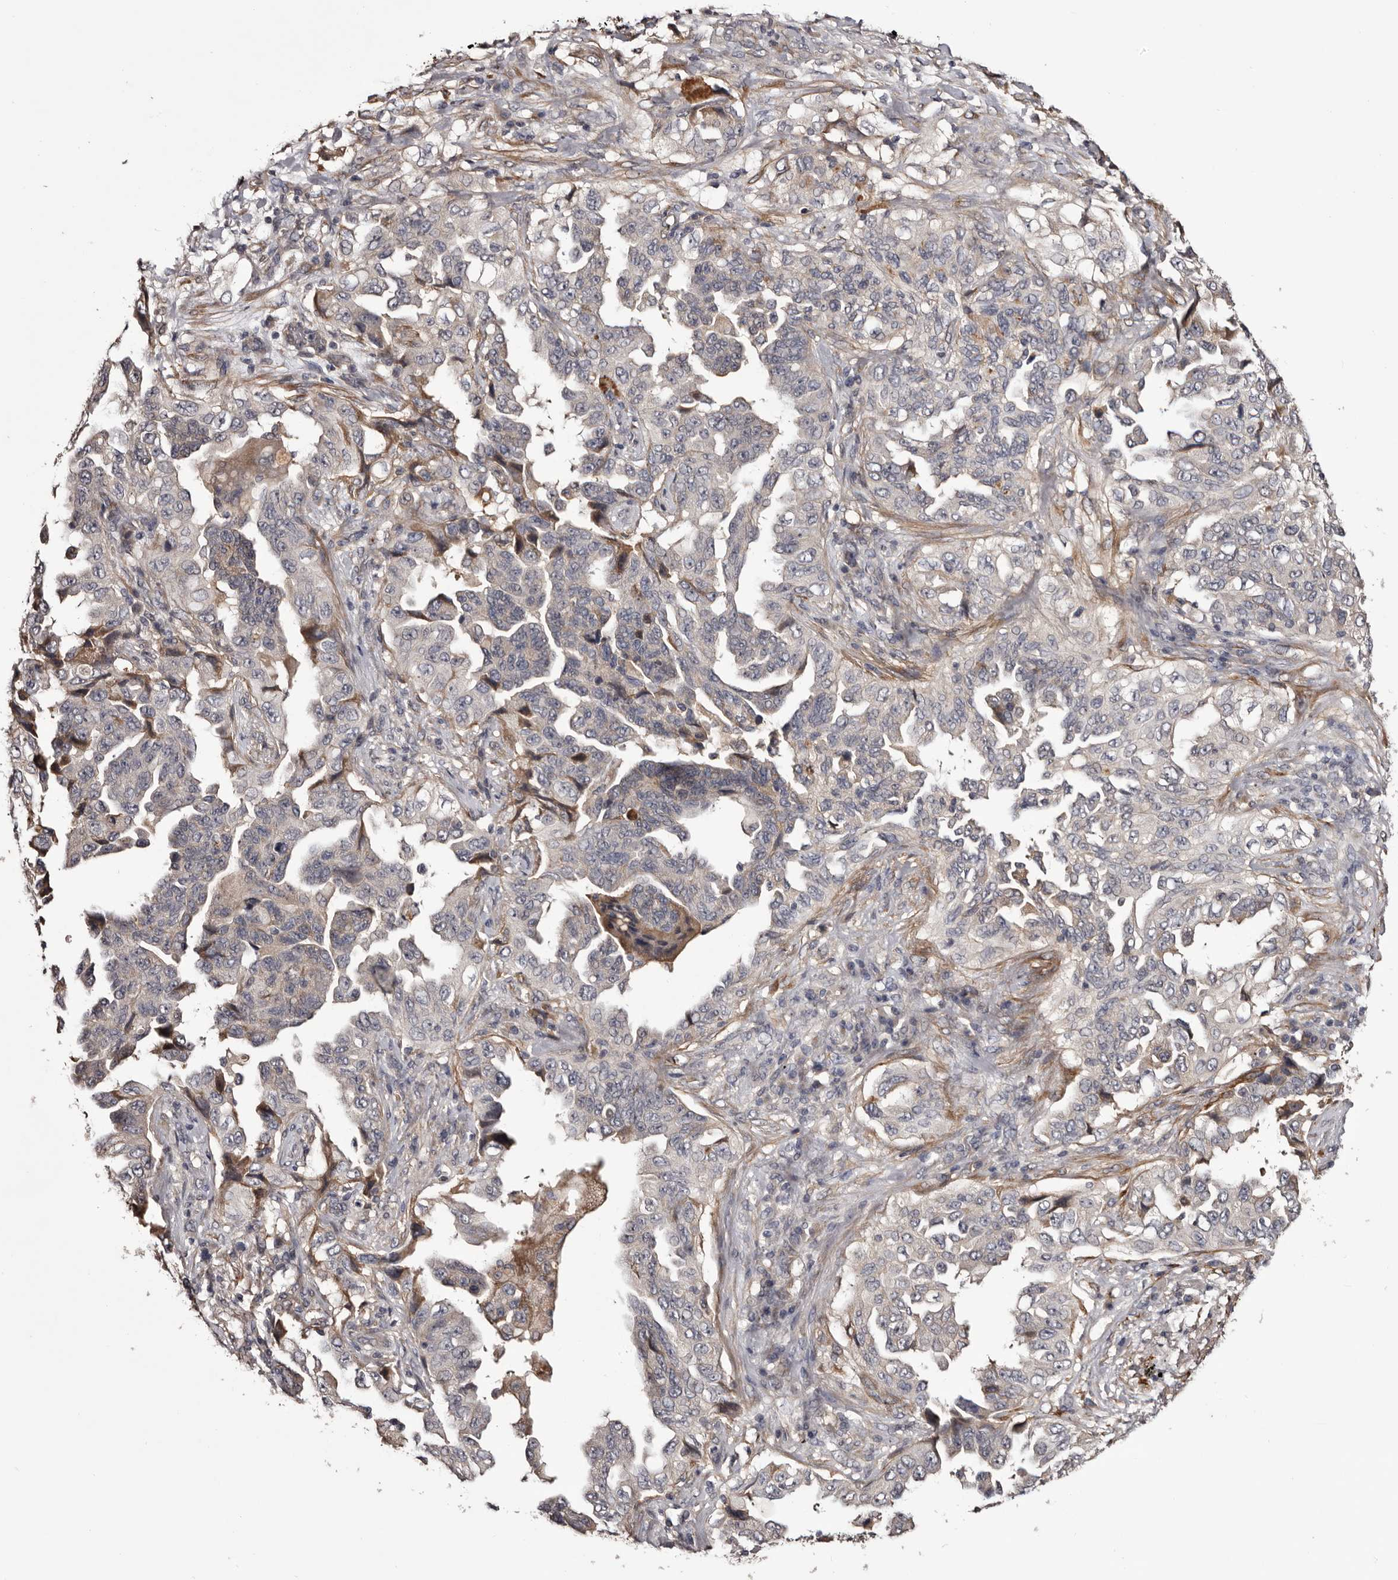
{"staining": {"intensity": "weak", "quantity": "<25%", "location": "cytoplasmic/membranous"}, "tissue": "lung cancer", "cell_type": "Tumor cells", "image_type": "cancer", "snomed": [{"axis": "morphology", "description": "Adenocarcinoma, NOS"}, {"axis": "topography", "description": "Lung"}], "caption": "The micrograph demonstrates no staining of tumor cells in lung cancer (adenocarcinoma).", "gene": "CYP1B1", "patient": {"sex": "female", "age": 51}}